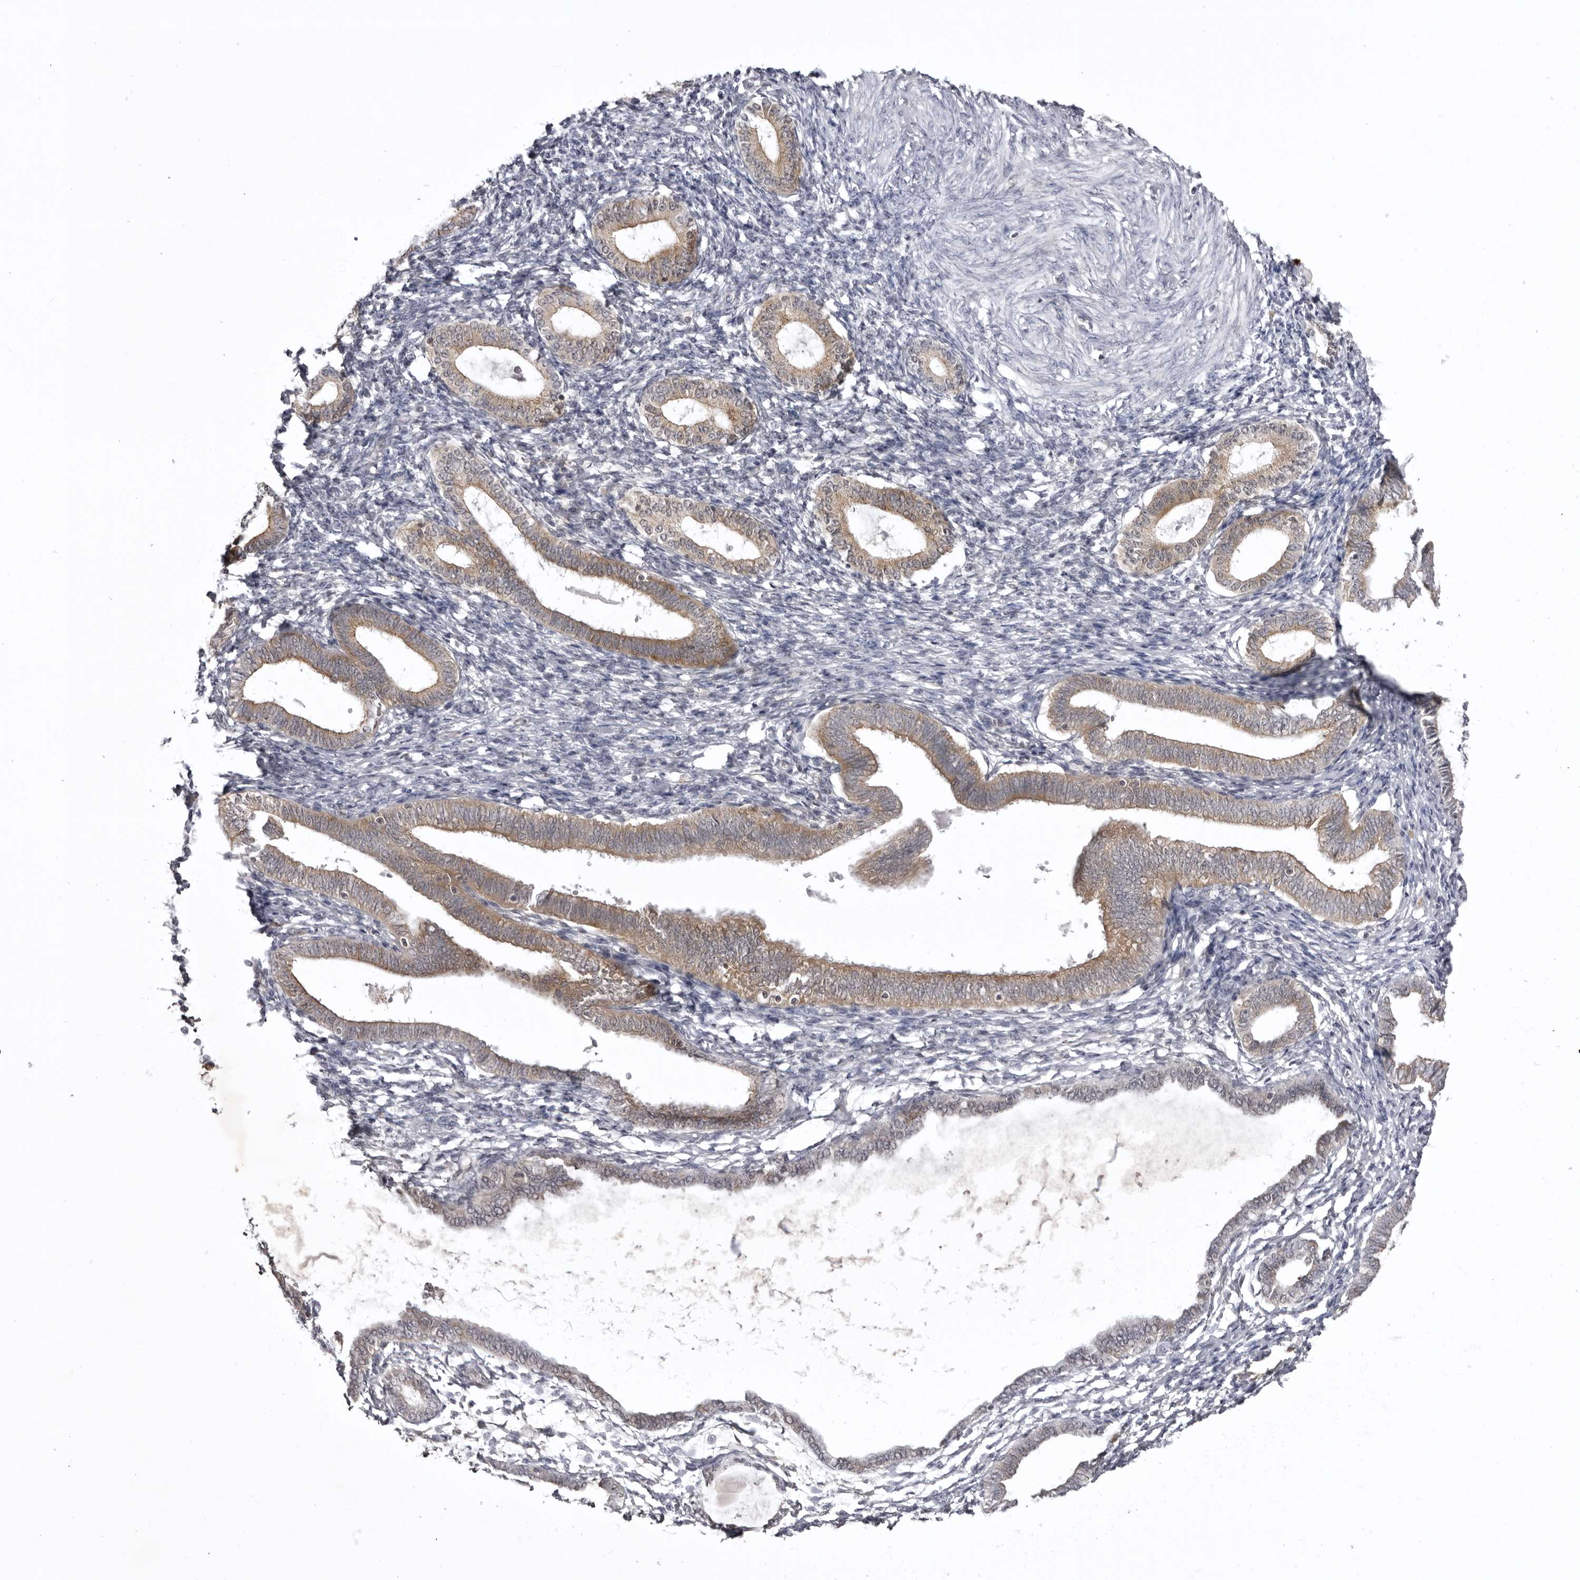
{"staining": {"intensity": "negative", "quantity": "none", "location": "none"}, "tissue": "endometrium", "cell_type": "Cells in endometrial stroma", "image_type": "normal", "snomed": [{"axis": "morphology", "description": "Normal tissue, NOS"}, {"axis": "topography", "description": "Endometrium"}], "caption": "This is an immunohistochemistry histopathology image of normal endometrium. There is no expression in cells in endometrial stroma.", "gene": "USP43", "patient": {"sex": "female", "age": 77}}